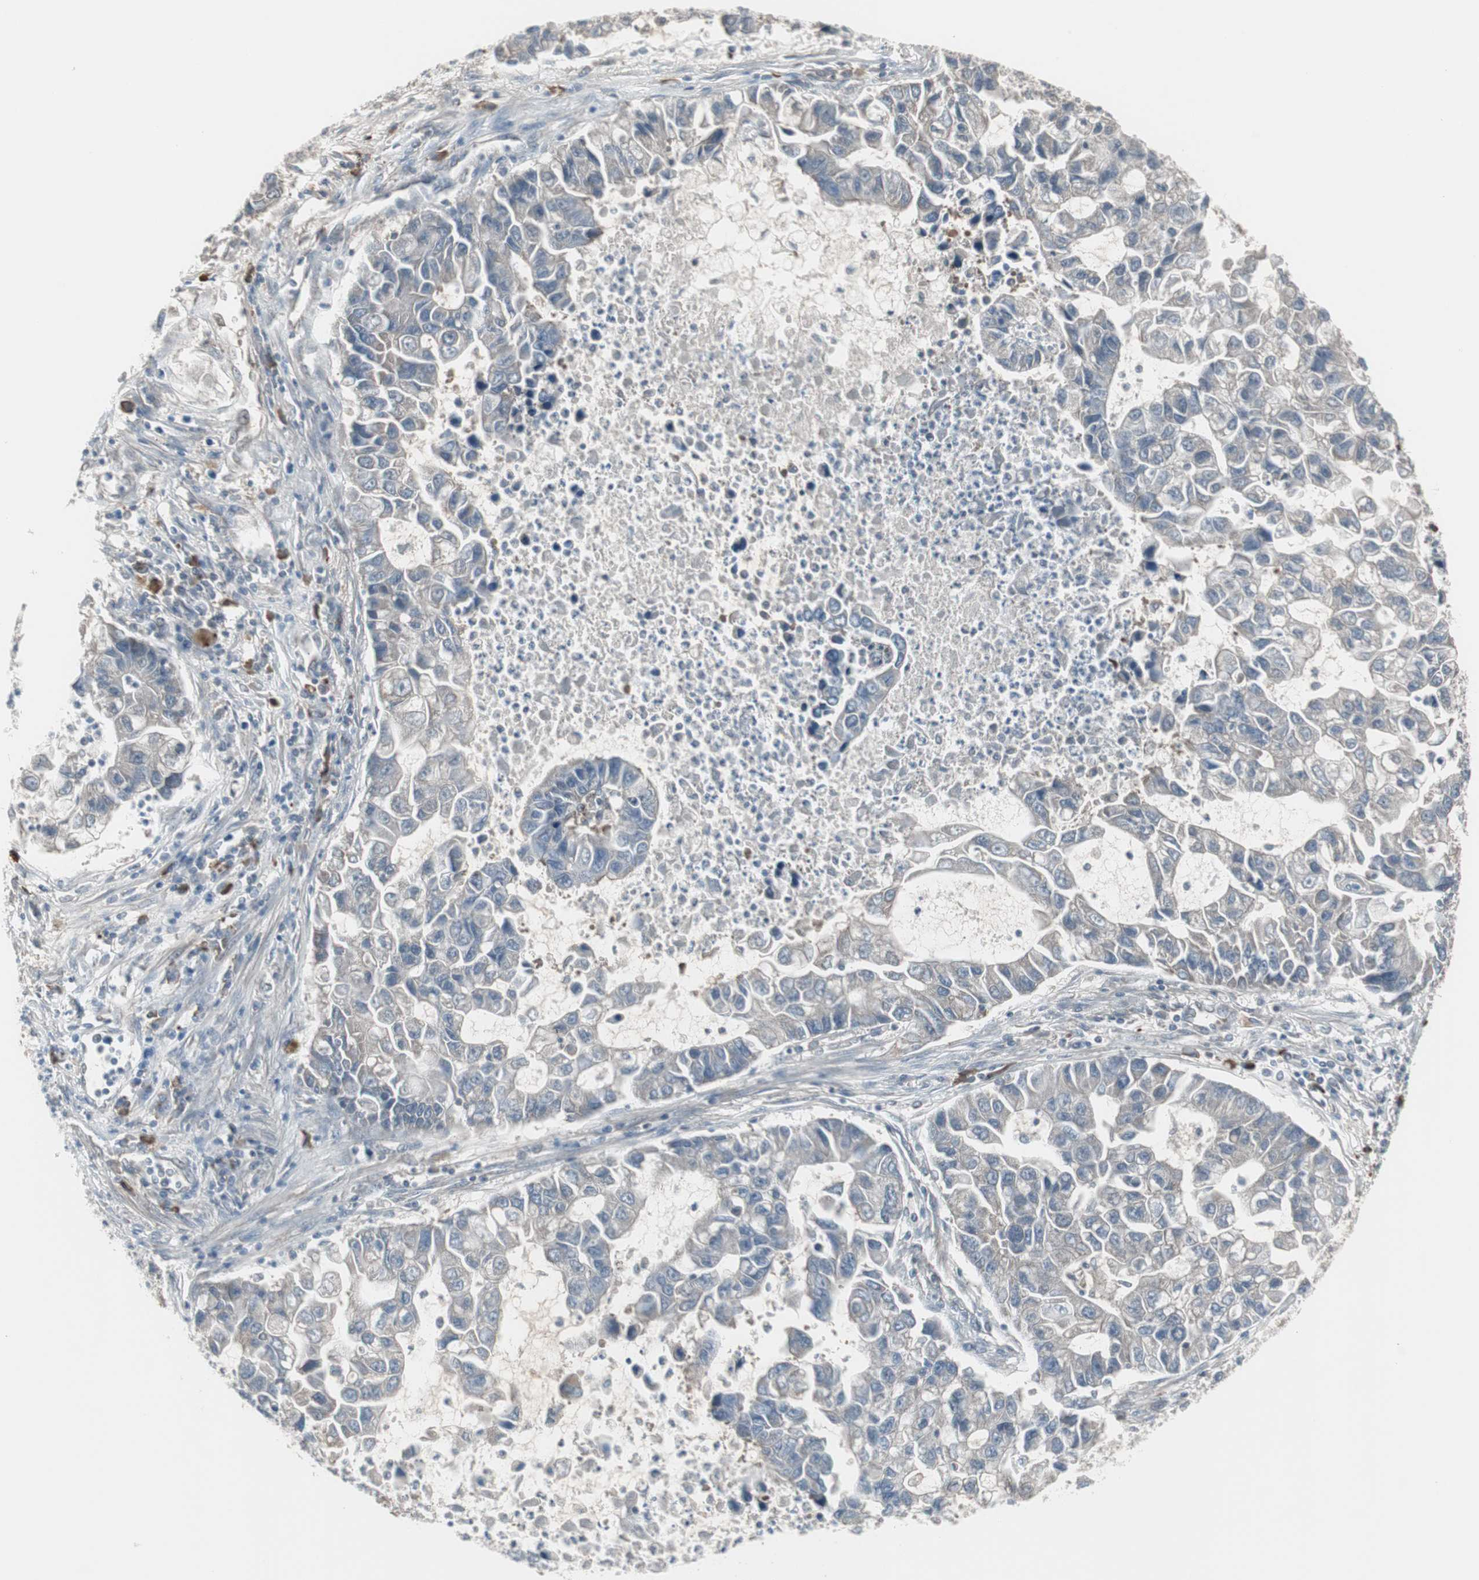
{"staining": {"intensity": "weak", "quantity": "<25%", "location": "cytoplasmic/membranous"}, "tissue": "lung cancer", "cell_type": "Tumor cells", "image_type": "cancer", "snomed": [{"axis": "morphology", "description": "Adenocarcinoma, NOS"}, {"axis": "topography", "description": "Lung"}], "caption": "A micrograph of lung cancer stained for a protein reveals no brown staining in tumor cells.", "gene": "ZSCAN32", "patient": {"sex": "female", "age": 51}}